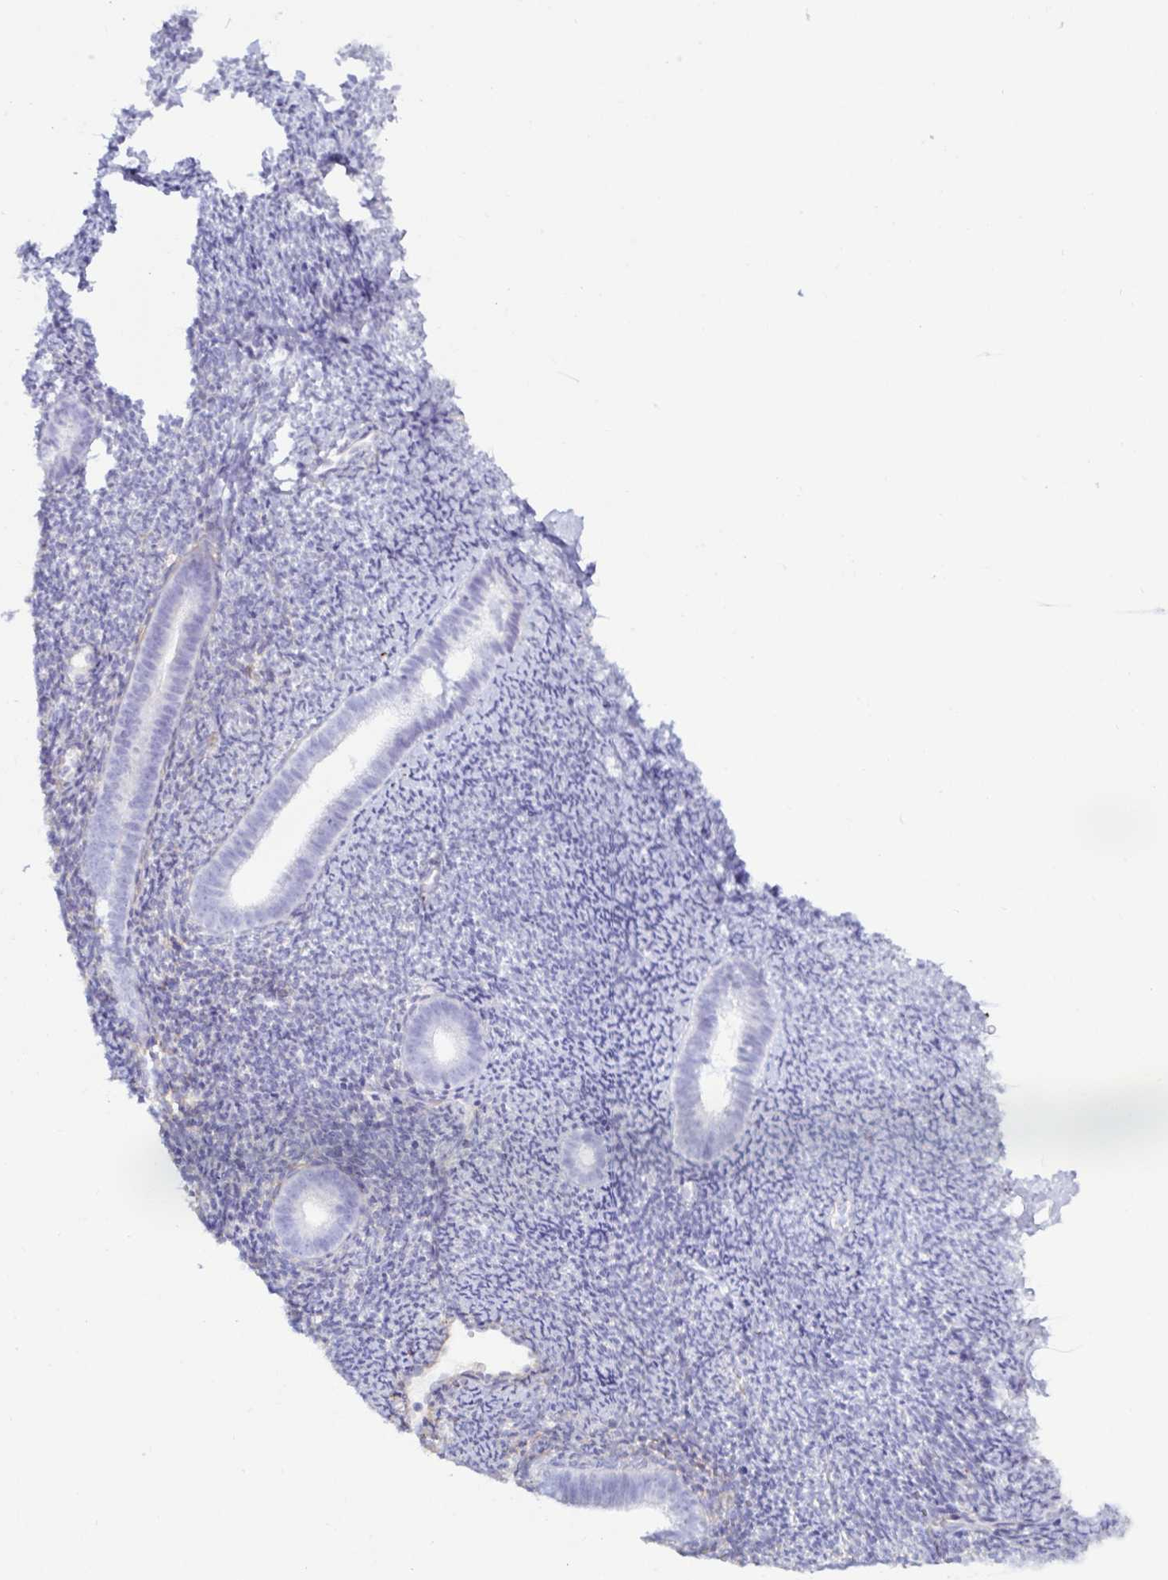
{"staining": {"intensity": "negative", "quantity": "none", "location": "none"}, "tissue": "endometrium", "cell_type": "Cells in endometrial stroma", "image_type": "normal", "snomed": [{"axis": "morphology", "description": "Normal tissue, NOS"}, {"axis": "topography", "description": "Endometrium"}], "caption": "A photomicrograph of endometrium stained for a protein exhibits no brown staining in cells in endometrial stroma. (IHC, brightfield microscopy, high magnification).", "gene": "SPAG4", "patient": {"sex": "female", "age": 39}}